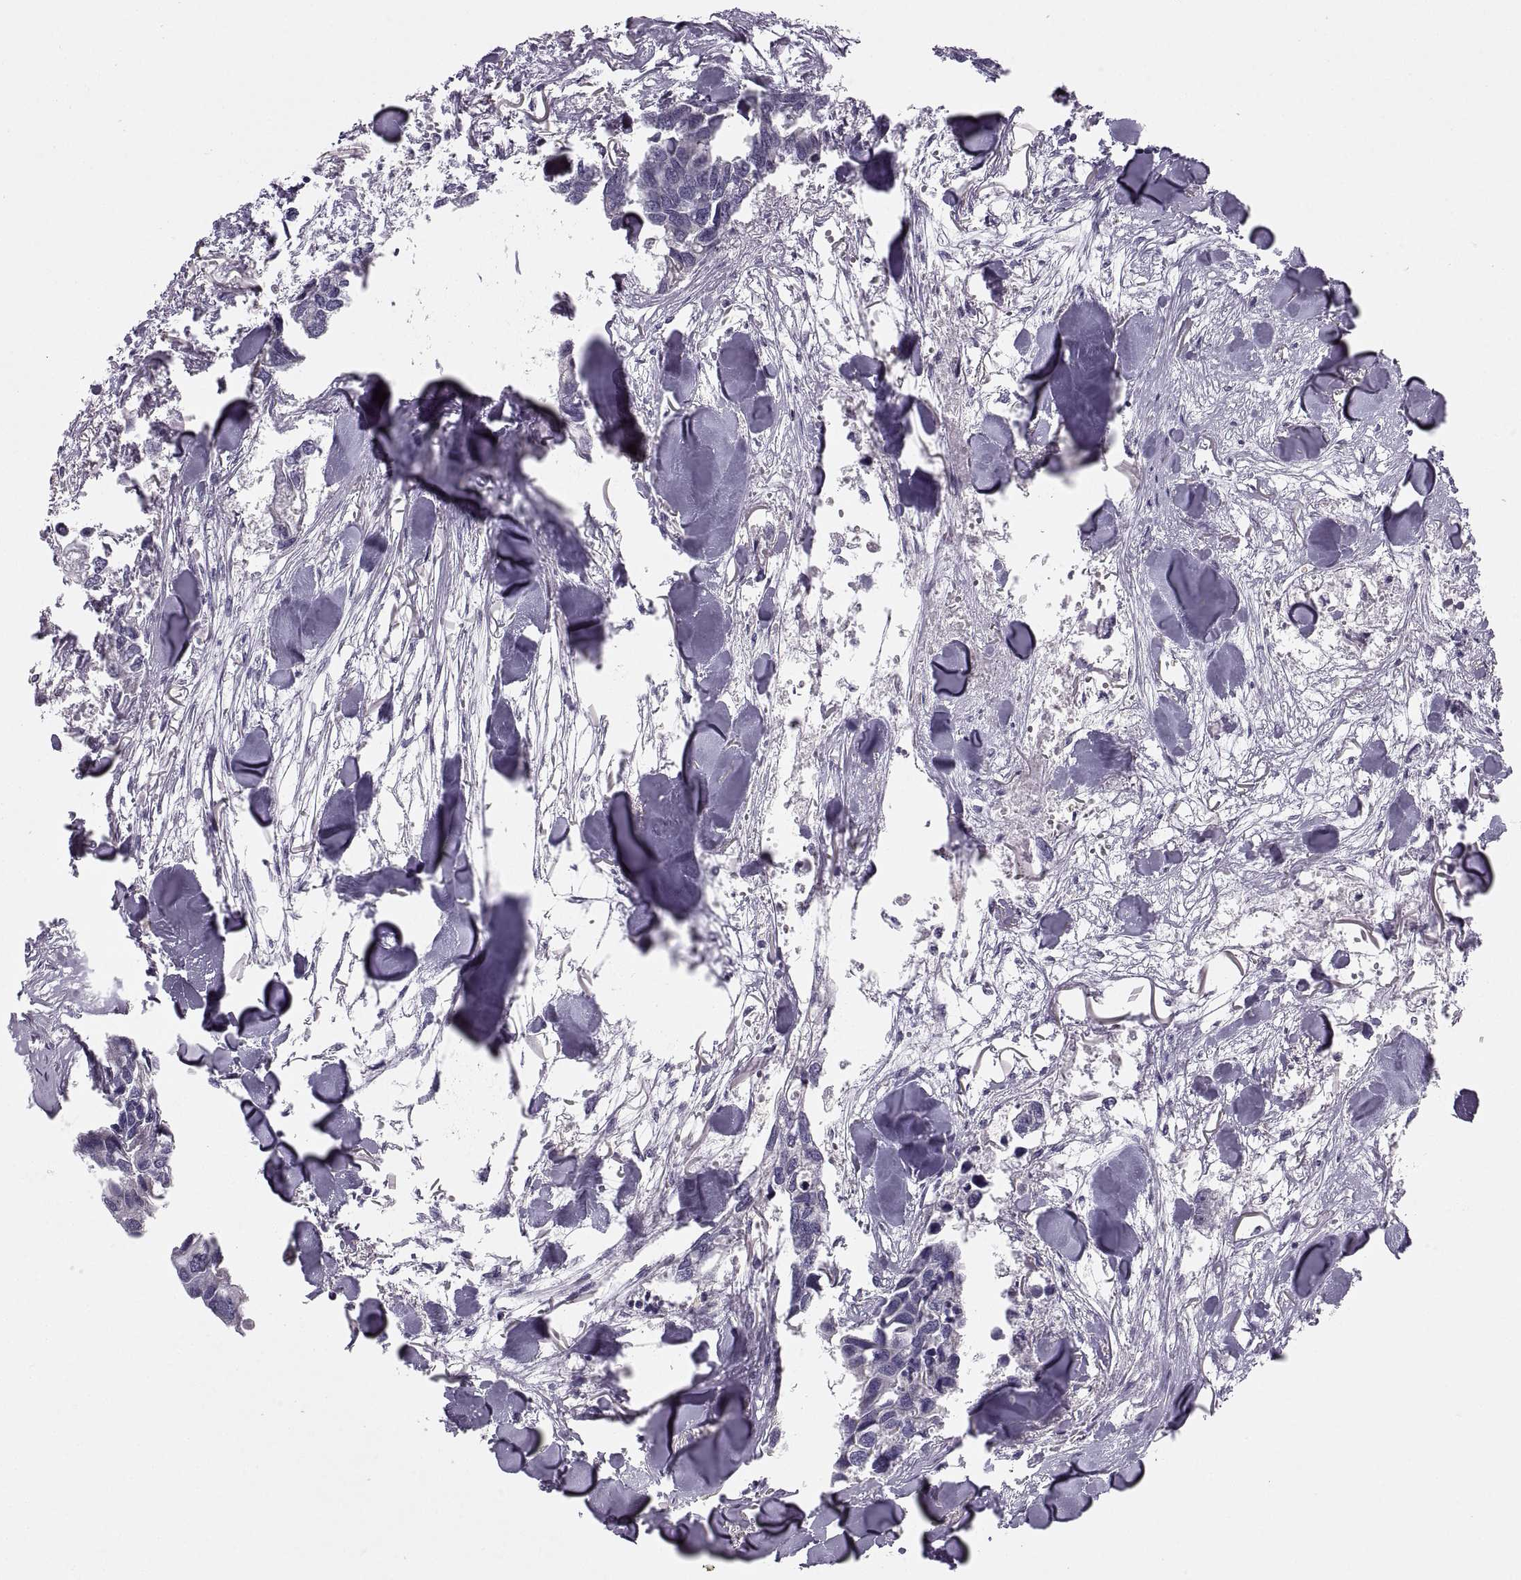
{"staining": {"intensity": "negative", "quantity": "none", "location": "none"}, "tissue": "breast cancer", "cell_type": "Tumor cells", "image_type": "cancer", "snomed": [{"axis": "morphology", "description": "Duct carcinoma"}, {"axis": "topography", "description": "Breast"}], "caption": "High magnification brightfield microscopy of breast intraductal carcinoma stained with DAB (3,3'-diaminobenzidine) (brown) and counterstained with hematoxylin (blue): tumor cells show no significant staining.", "gene": "LETM2", "patient": {"sex": "female", "age": 83}}